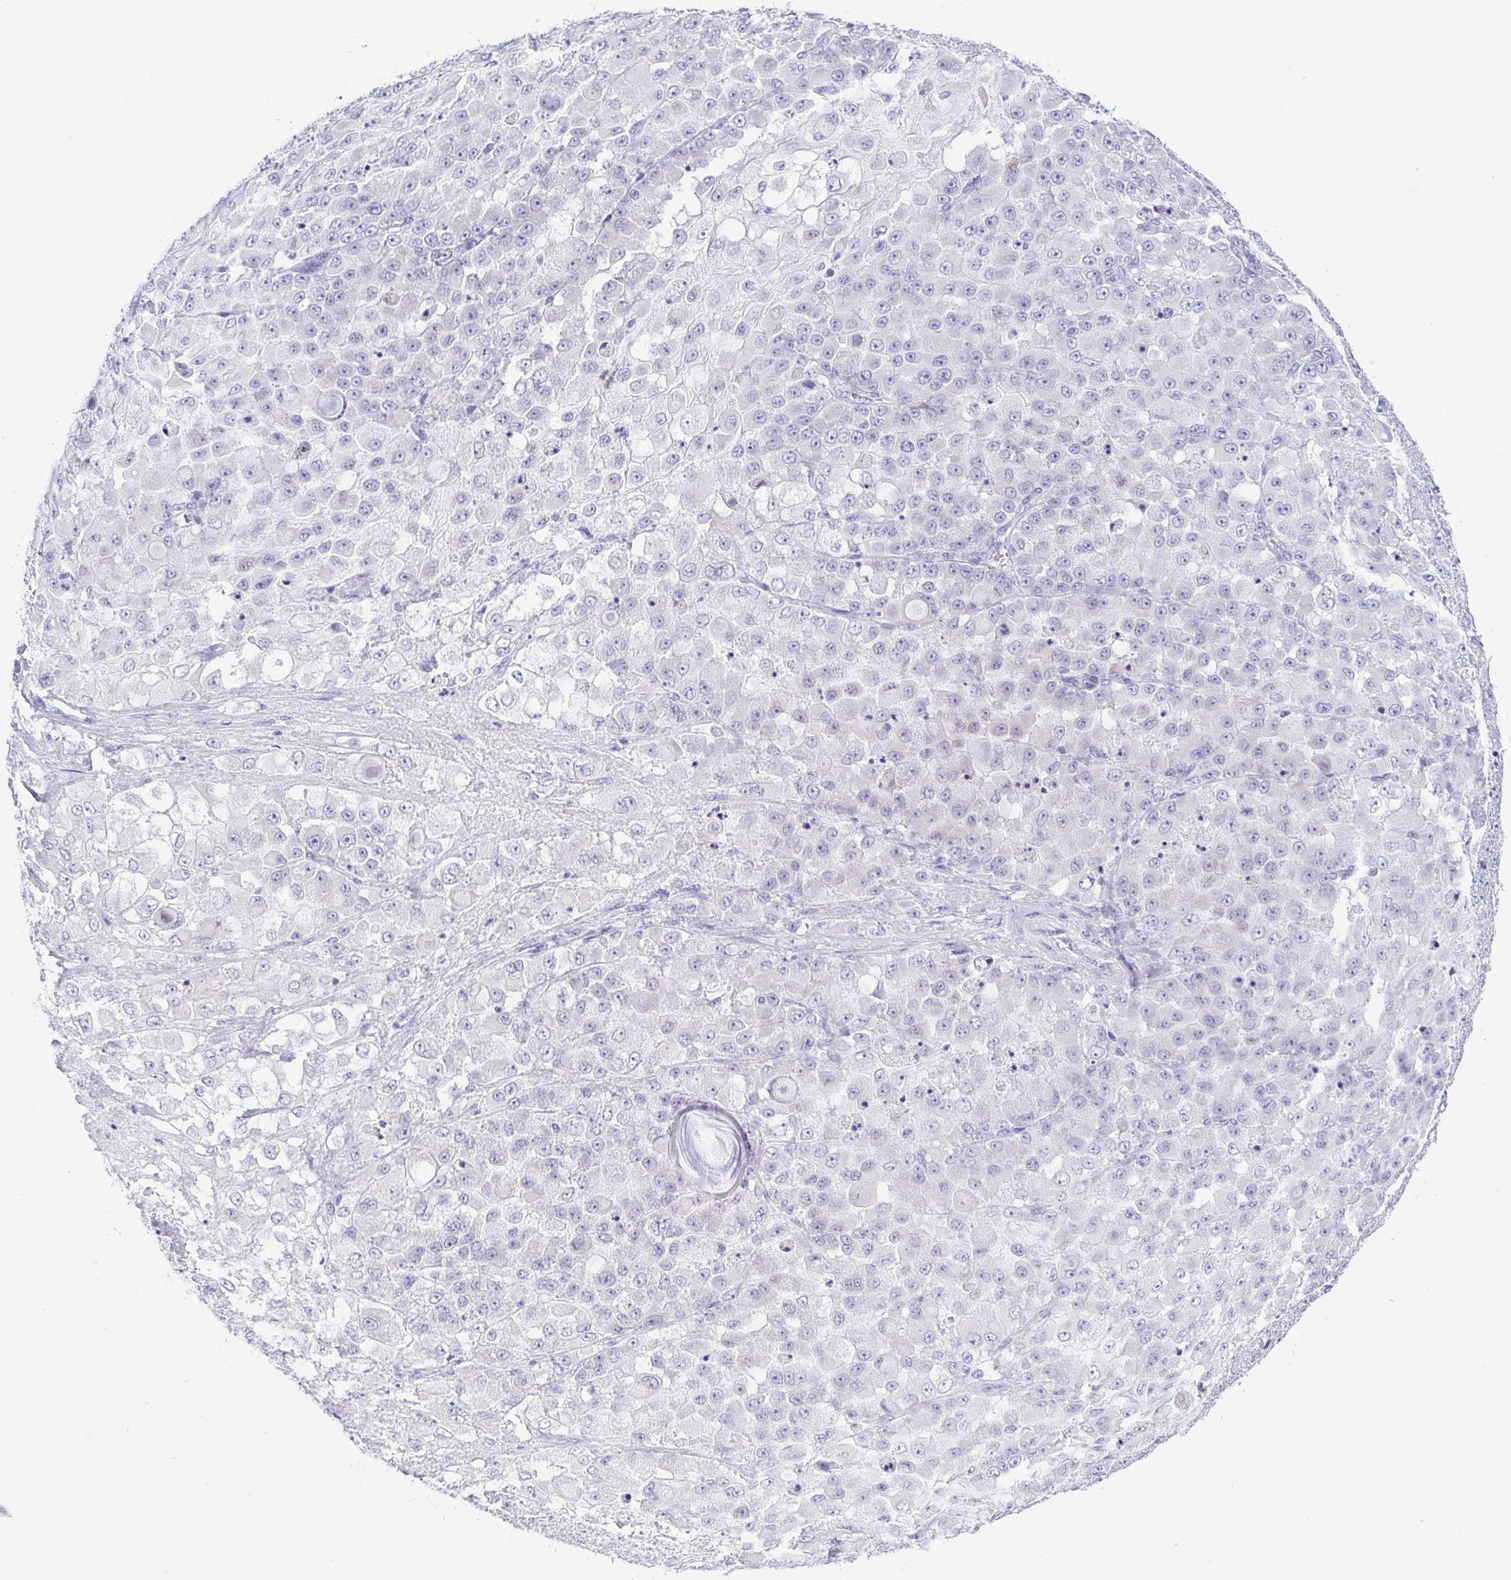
{"staining": {"intensity": "negative", "quantity": "none", "location": "none"}, "tissue": "stomach cancer", "cell_type": "Tumor cells", "image_type": "cancer", "snomed": [{"axis": "morphology", "description": "Adenocarcinoma, NOS"}, {"axis": "topography", "description": "Stomach"}], "caption": "A high-resolution histopathology image shows IHC staining of stomach cancer, which displays no significant positivity in tumor cells.", "gene": "LUZP4", "patient": {"sex": "female", "age": 76}}